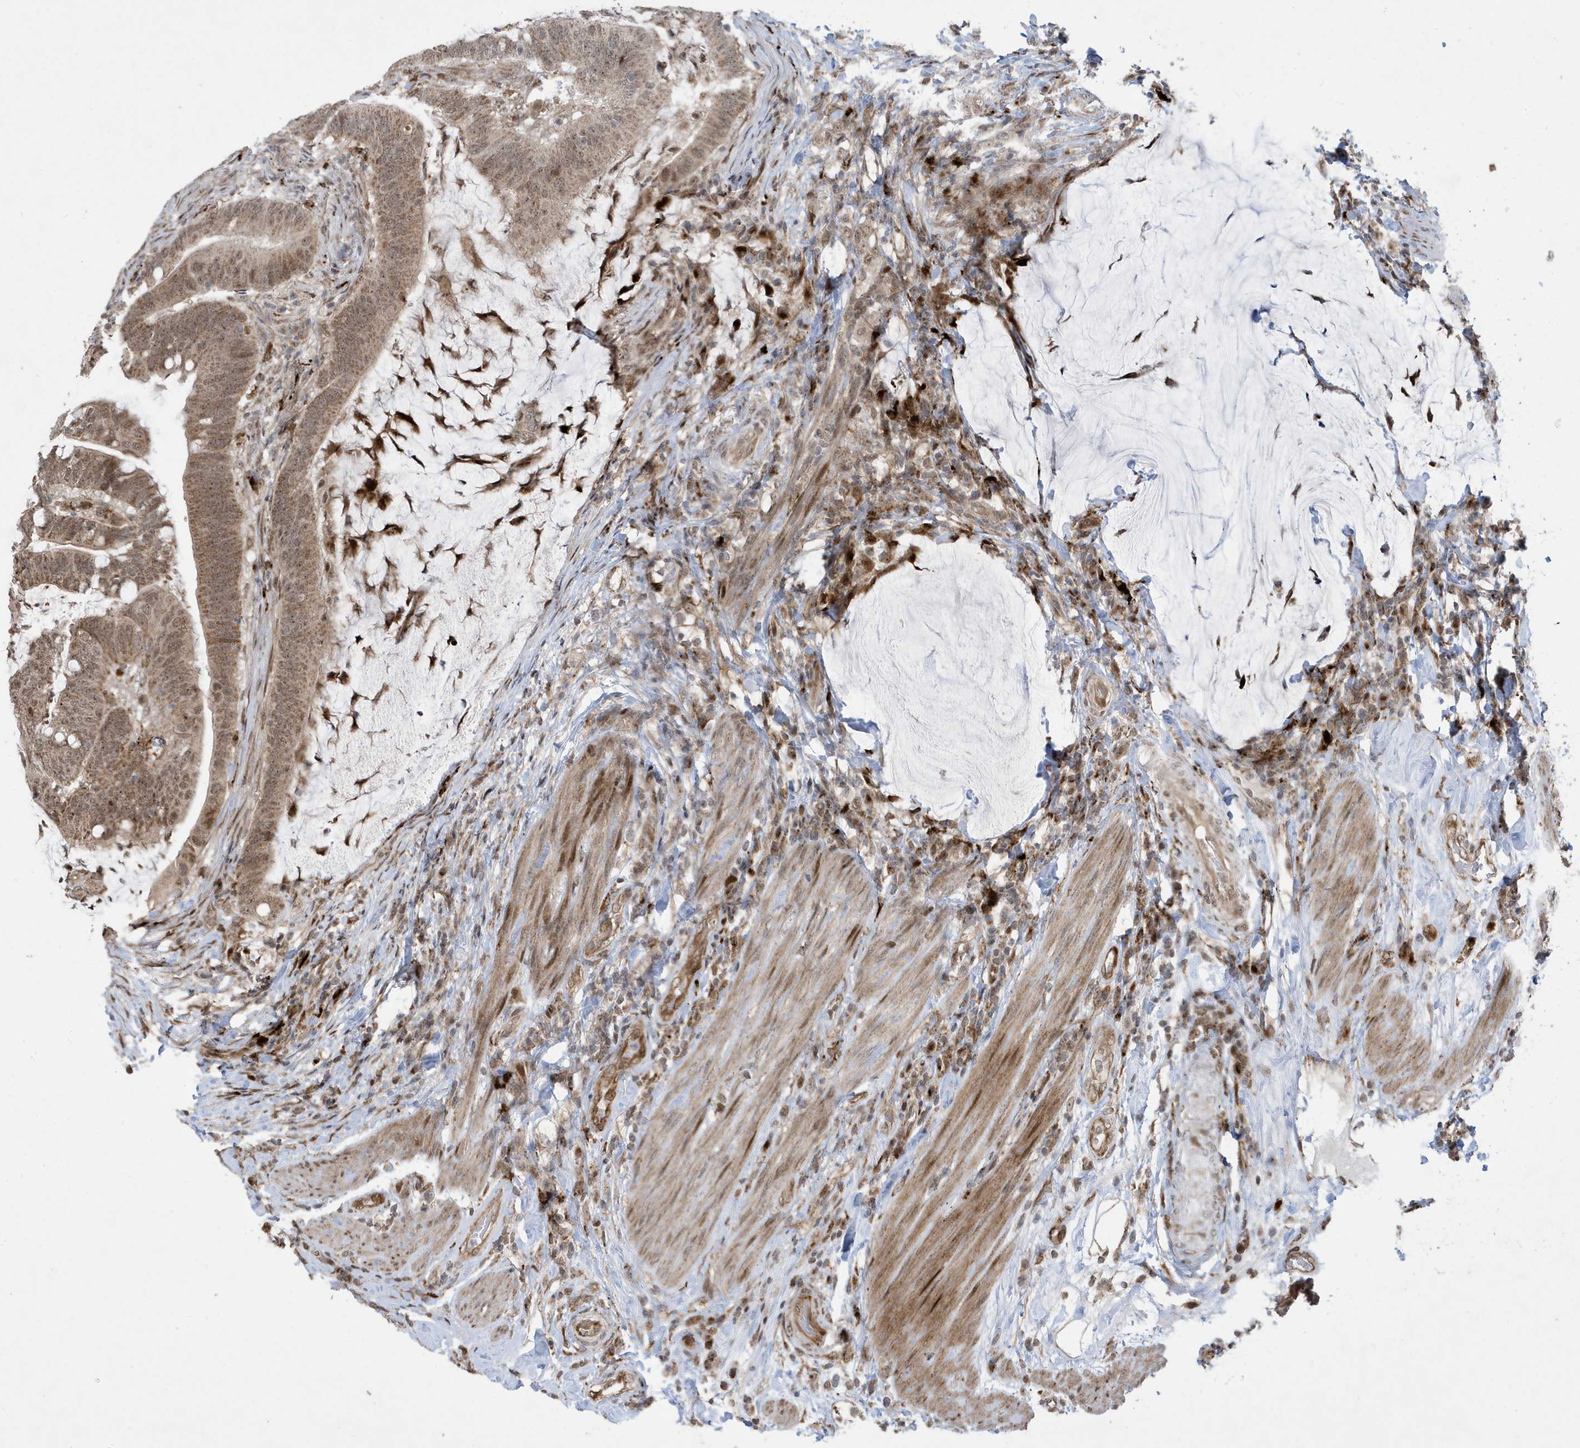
{"staining": {"intensity": "moderate", "quantity": ">75%", "location": "cytoplasmic/membranous,nuclear"}, "tissue": "colorectal cancer", "cell_type": "Tumor cells", "image_type": "cancer", "snomed": [{"axis": "morphology", "description": "Adenocarcinoma, NOS"}, {"axis": "topography", "description": "Colon"}], "caption": "A photomicrograph showing moderate cytoplasmic/membranous and nuclear positivity in approximately >75% of tumor cells in colorectal cancer (adenocarcinoma), as visualized by brown immunohistochemical staining.", "gene": "FAM9B", "patient": {"sex": "female", "age": 66}}